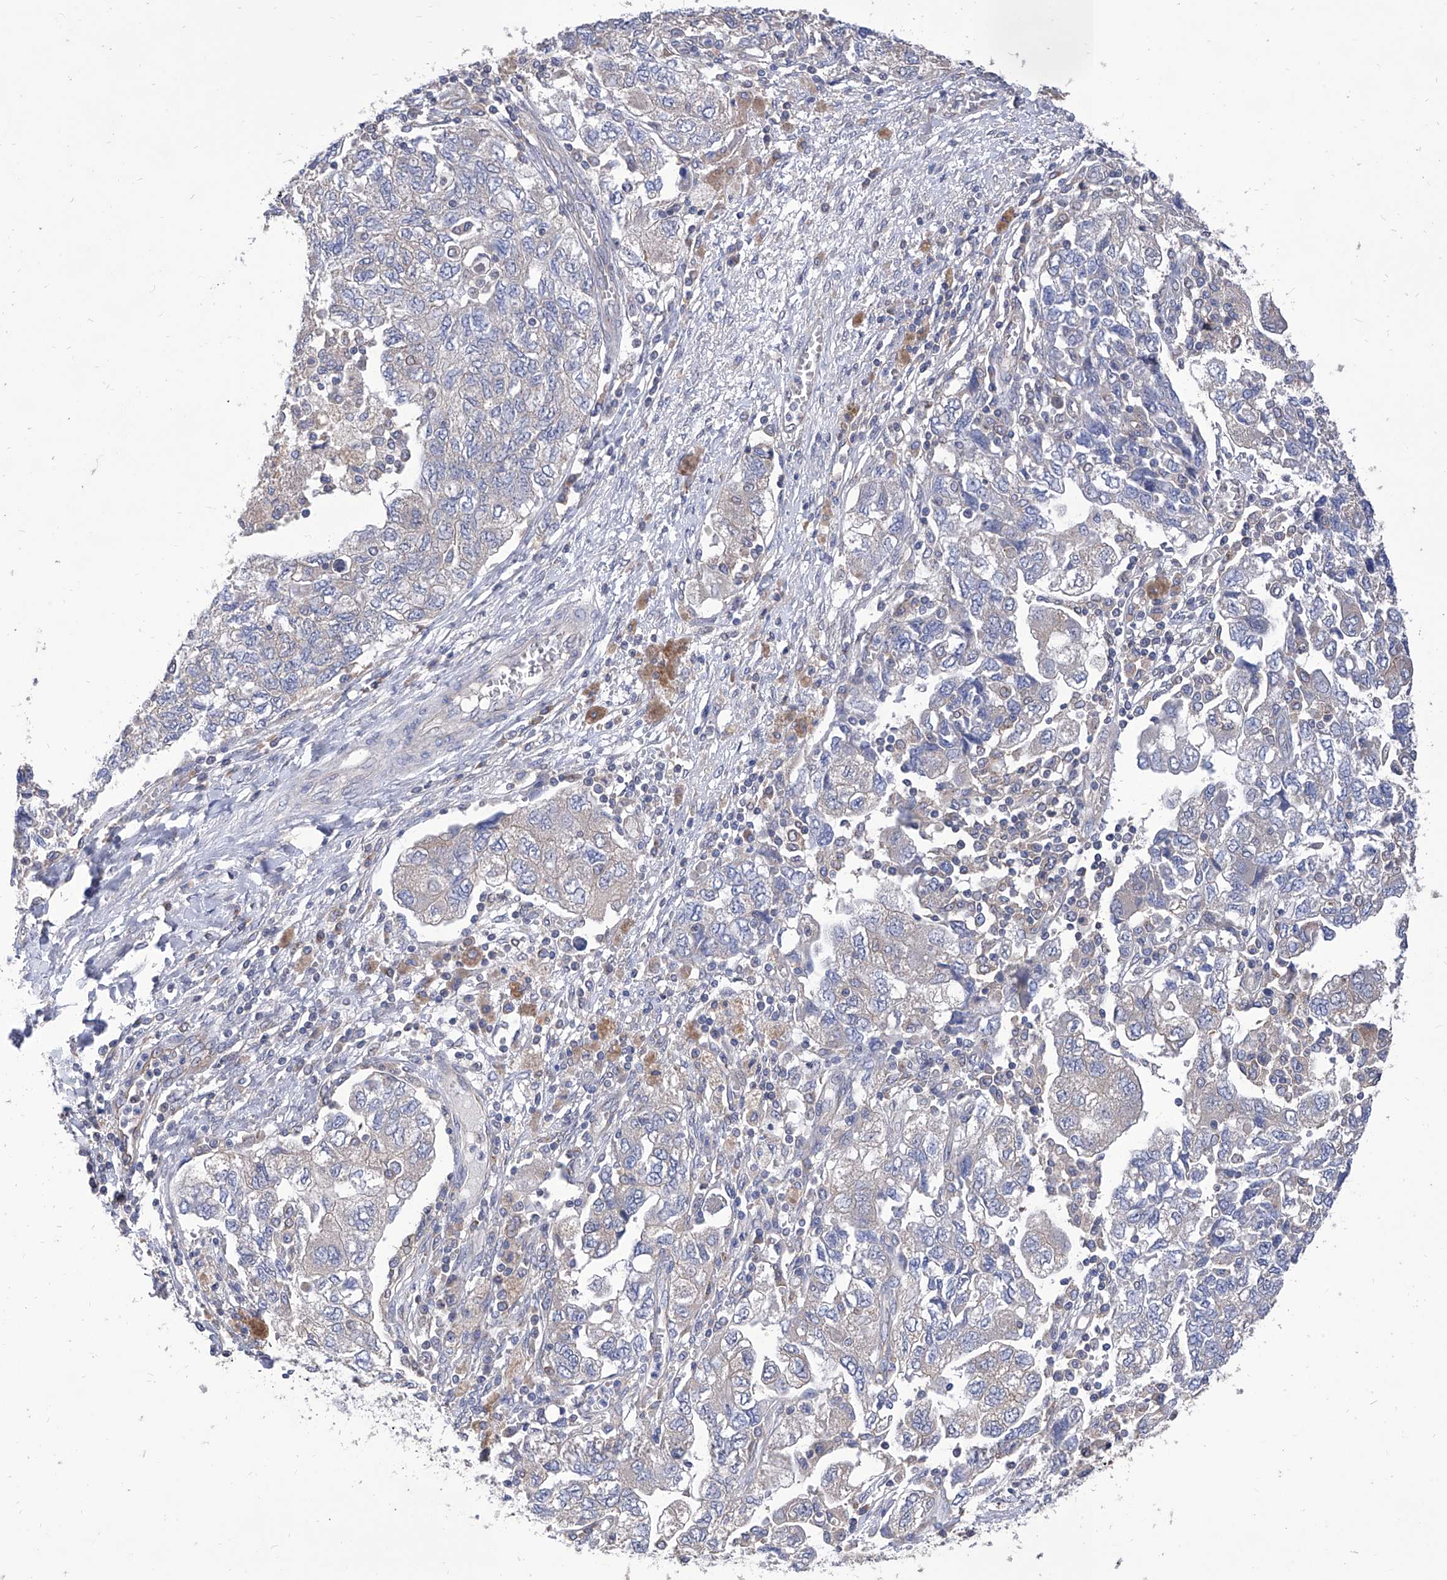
{"staining": {"intensity": "negative", "quantity": "none", "location": "none"}, "tissue": "ovarian cancer", "cell_type": "Tumor cells", "image_type": "cancer", "snomed": [{"axis": "morphology", "description": "Carcinoma, NOS"}, {"axis": "morphology", "description": "Cystadenocarcinoma, serous, NOS"}, {"axis": "topography", "description": "Ovary"}], "caption": "The IHC histopathology image has no significant expression in tumor cells of ovarian cancer (carcinoma) tissue. The staining is performed using DAB (3,3'-diaminobenzidine) brown chromogen with nuclei counter-stained in using hematoxylin.", "gene": "TJAP1", "patient": {"sex": "female", "age": 69}}